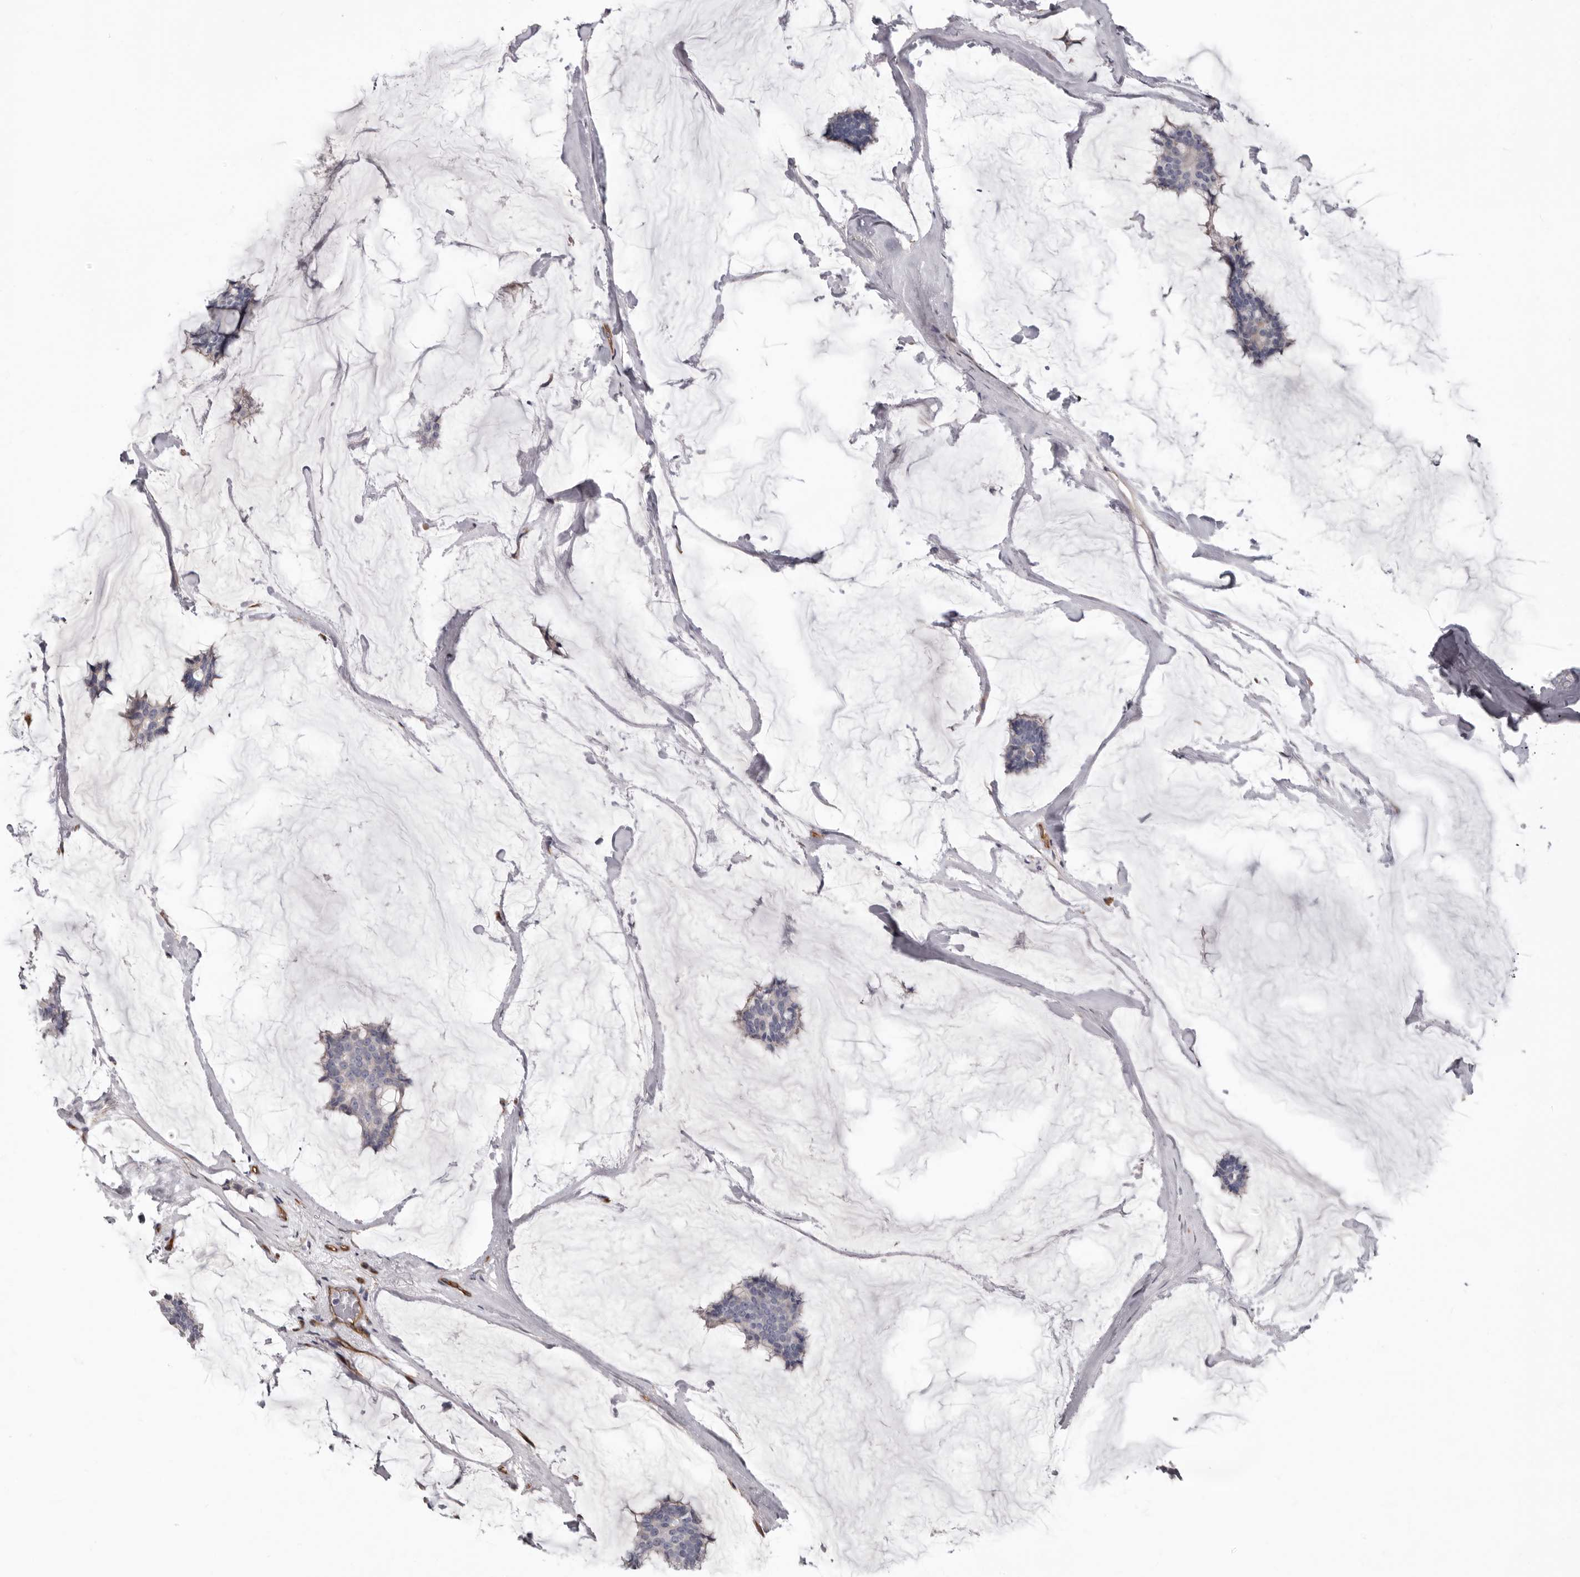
{"staining": {"intensity": "weak", "quantity": "<25%", "location": "cytoplasmic/membranous"}, "tissue": "breast cancer", "cell_type": "Tumor cells", "image_type": "cancer", "snomed": [{"axis": "morphology", "description": "Duct carcinoma"}, {"axis": "topography", "description": "Breast"}], "caption": "There is no significant expression in tumor cells of breast intraductal carcinoma. (Immunohistochemistry, brightfield microscopy, high magnification).", "gene": "ADGRL4", "patient": {"sex": "female", "age": 93}}